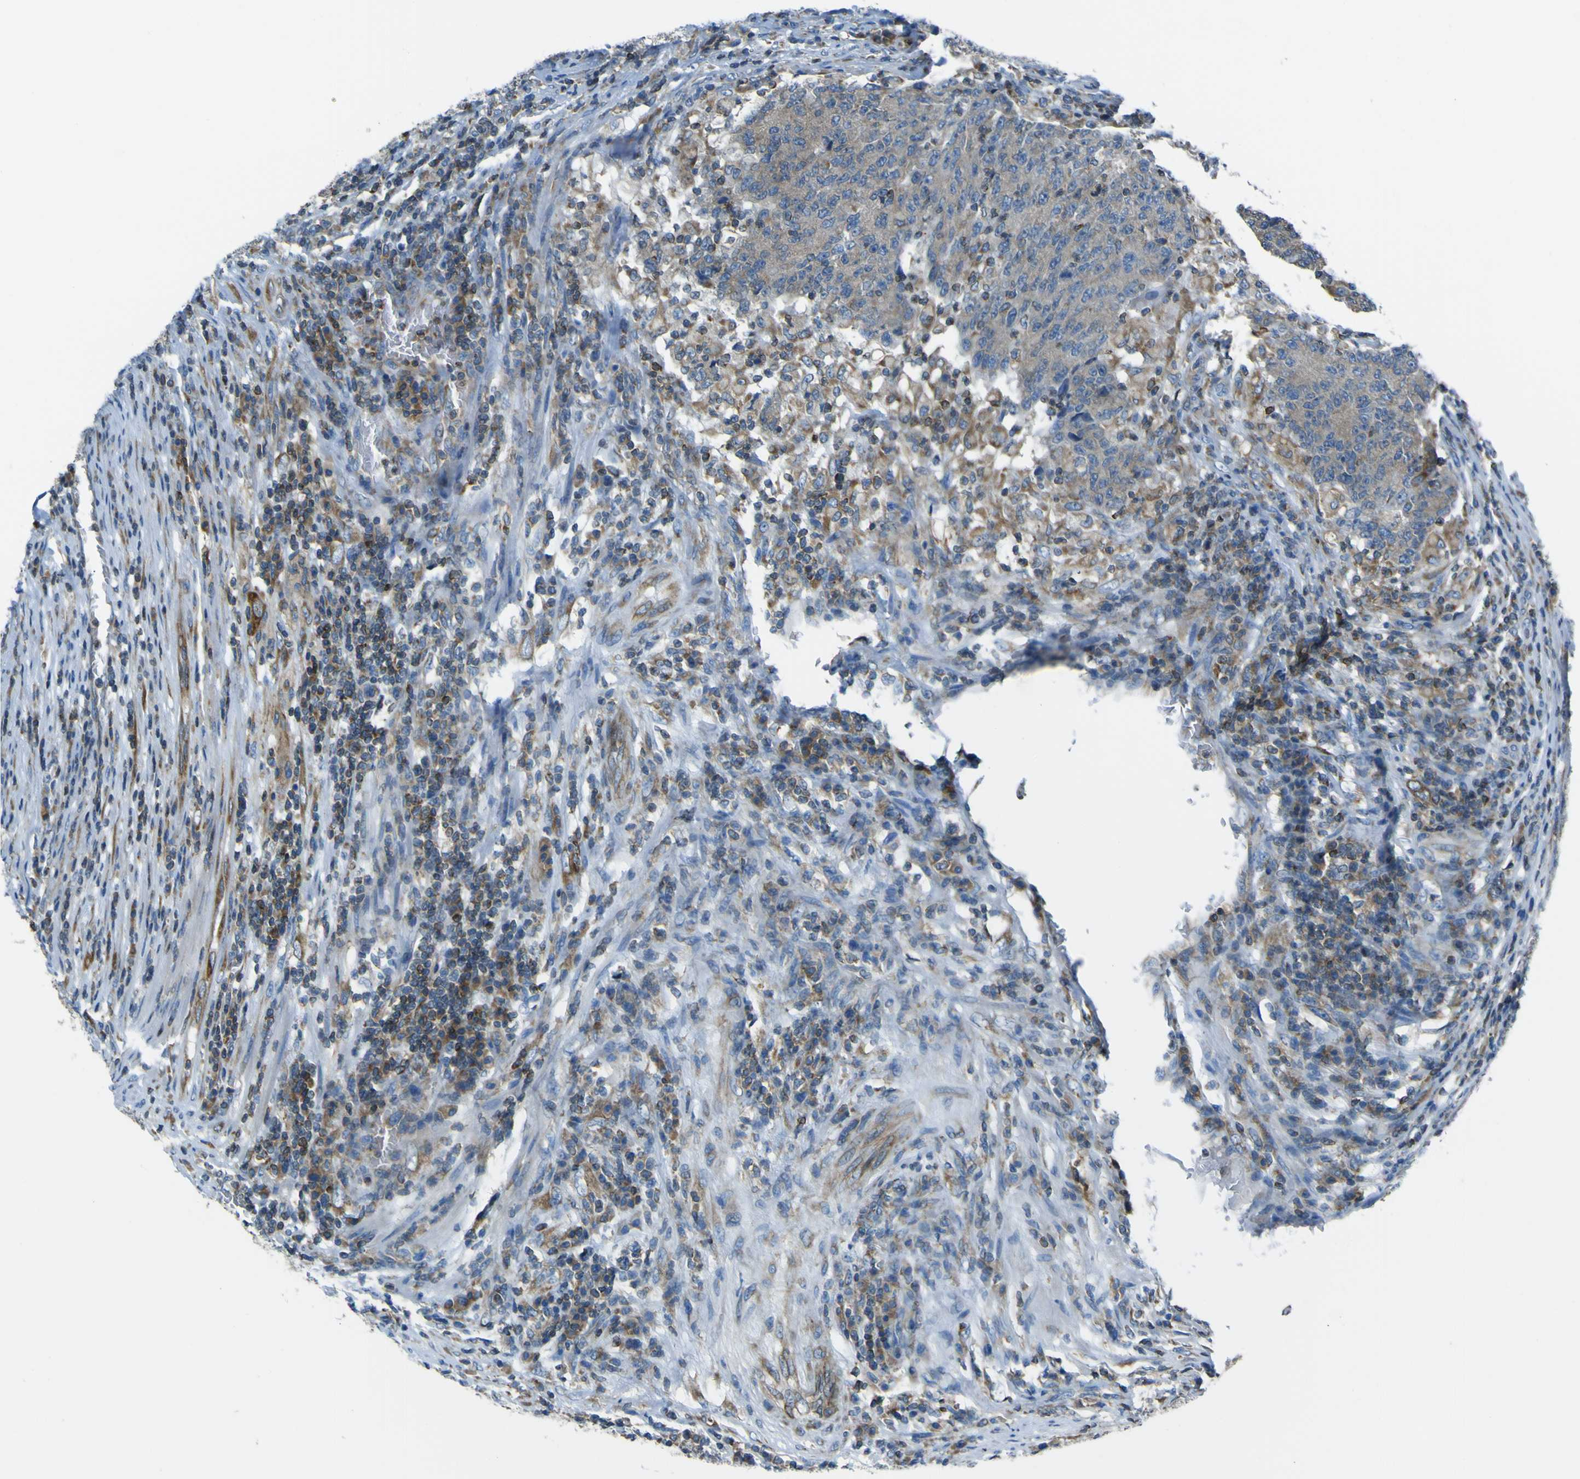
{"staining": {"intensity": "weak", "quantity": ">75%", "location": "cytoplasmic/membranous"}, "tissue": "colorectal cancer", "cell_type": "Tumor cells", "image_type": "cancer", "snomed": [{"axis": "morphology", "description": "Normal tissue, NOS"}, {"axis": "morphology", "description": "Adenocarcinoma, NOS"}, {"axis": "topography", "description": "Colon"}], "caption": "About >75% of tumor cells in adenocarcinoma (colorectal) show weak cytoplasmic/membranous protein expression as visualized by brown immunohistochemical staining.", "gene": "STIM1", "patient": {"sex": "female", "age": 75}}